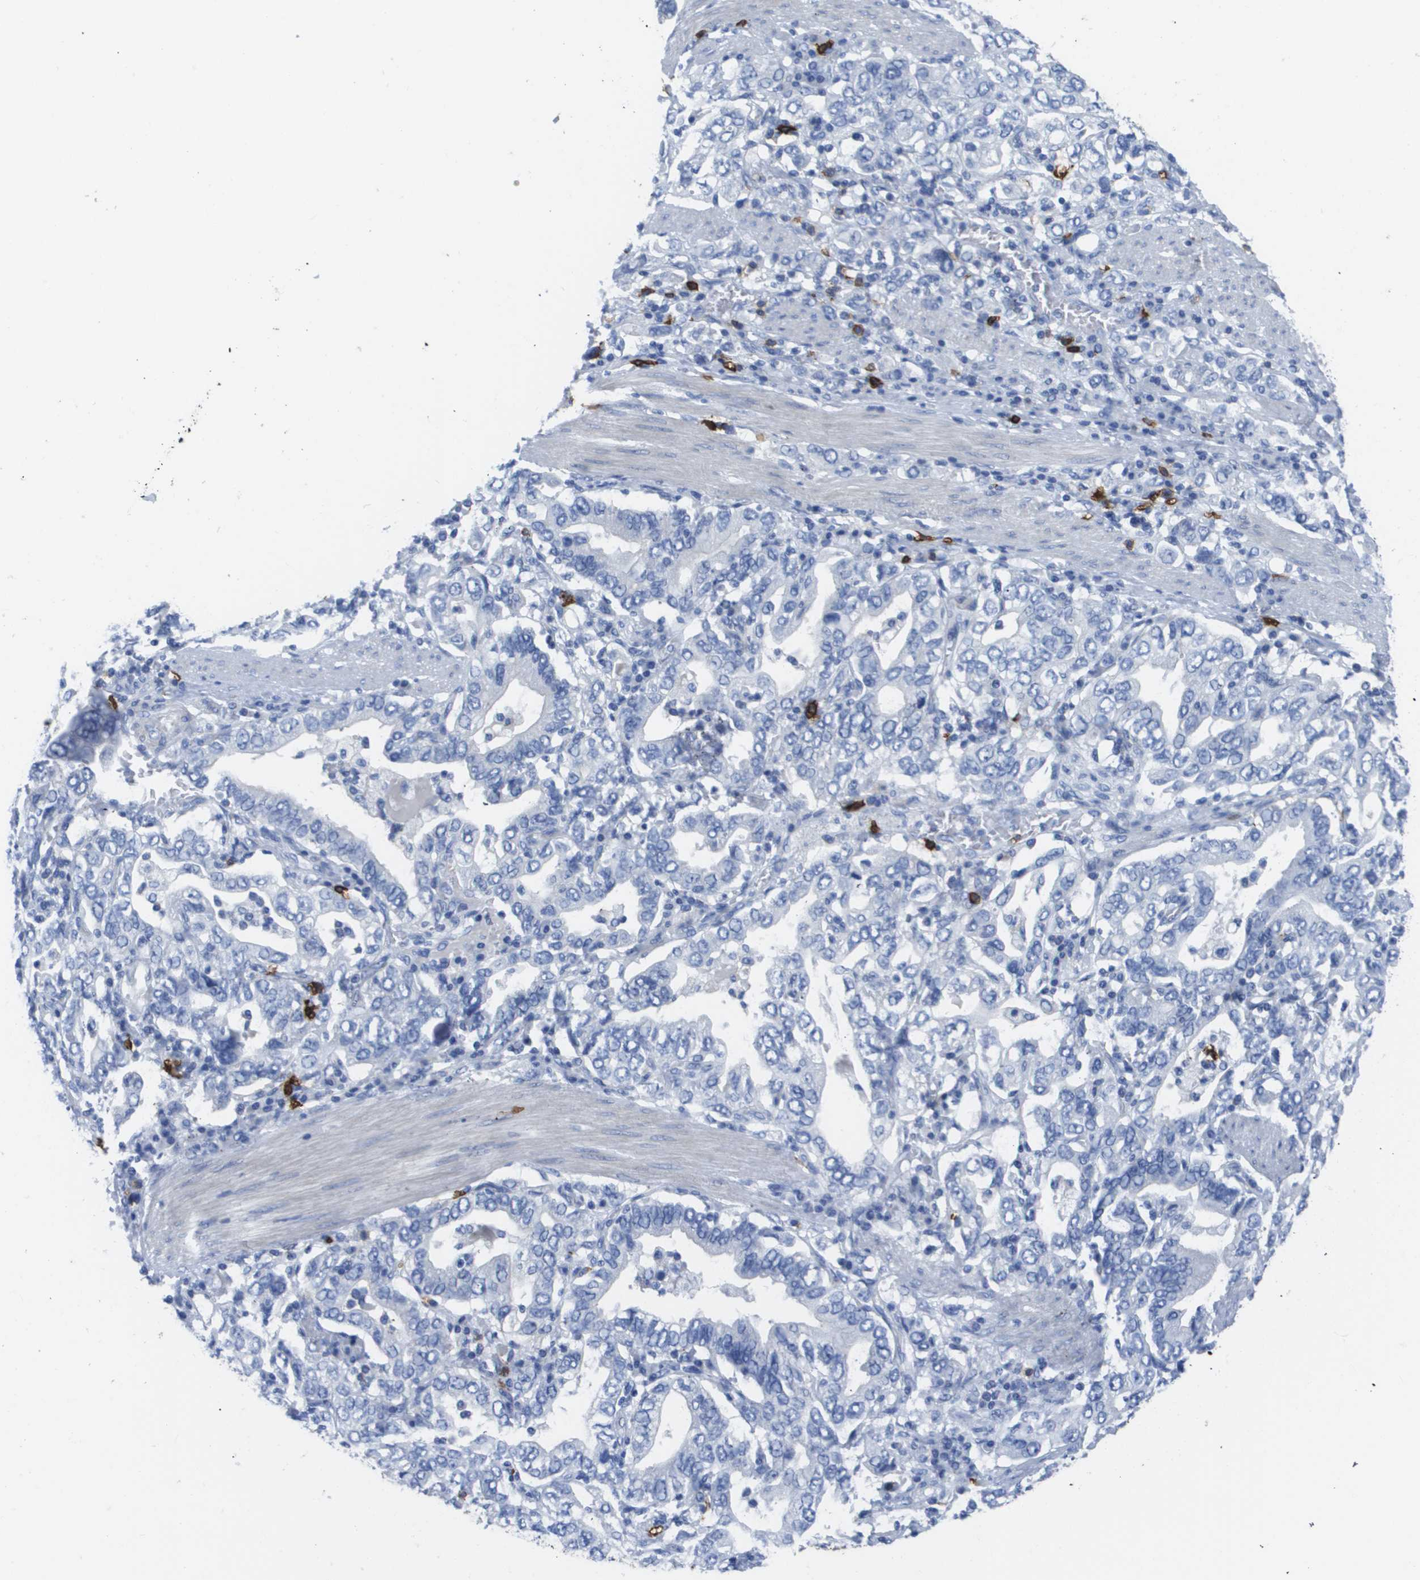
{"staining": {"intensity": "negative", "quantity": "none", "location": "none"}, "tissue": "stomach cancer", "cell_type": "Tumor cells", "image_type": "cancer", "snomed": [{"axis": "morphology", "description": "Adenocarcinoma, NOS"}, {"axis": "topography", "description": "Stomach, upper"}], "caption": "Tumor cells show no significant protein expression in stomach cancer (adenocarcinoma). (DAB immunohistochemistry (IHC) visualized using brightfield microscopy, high magnification).", "gene": "MS4A1", "patient": {"sex": "male", "age": 62}}